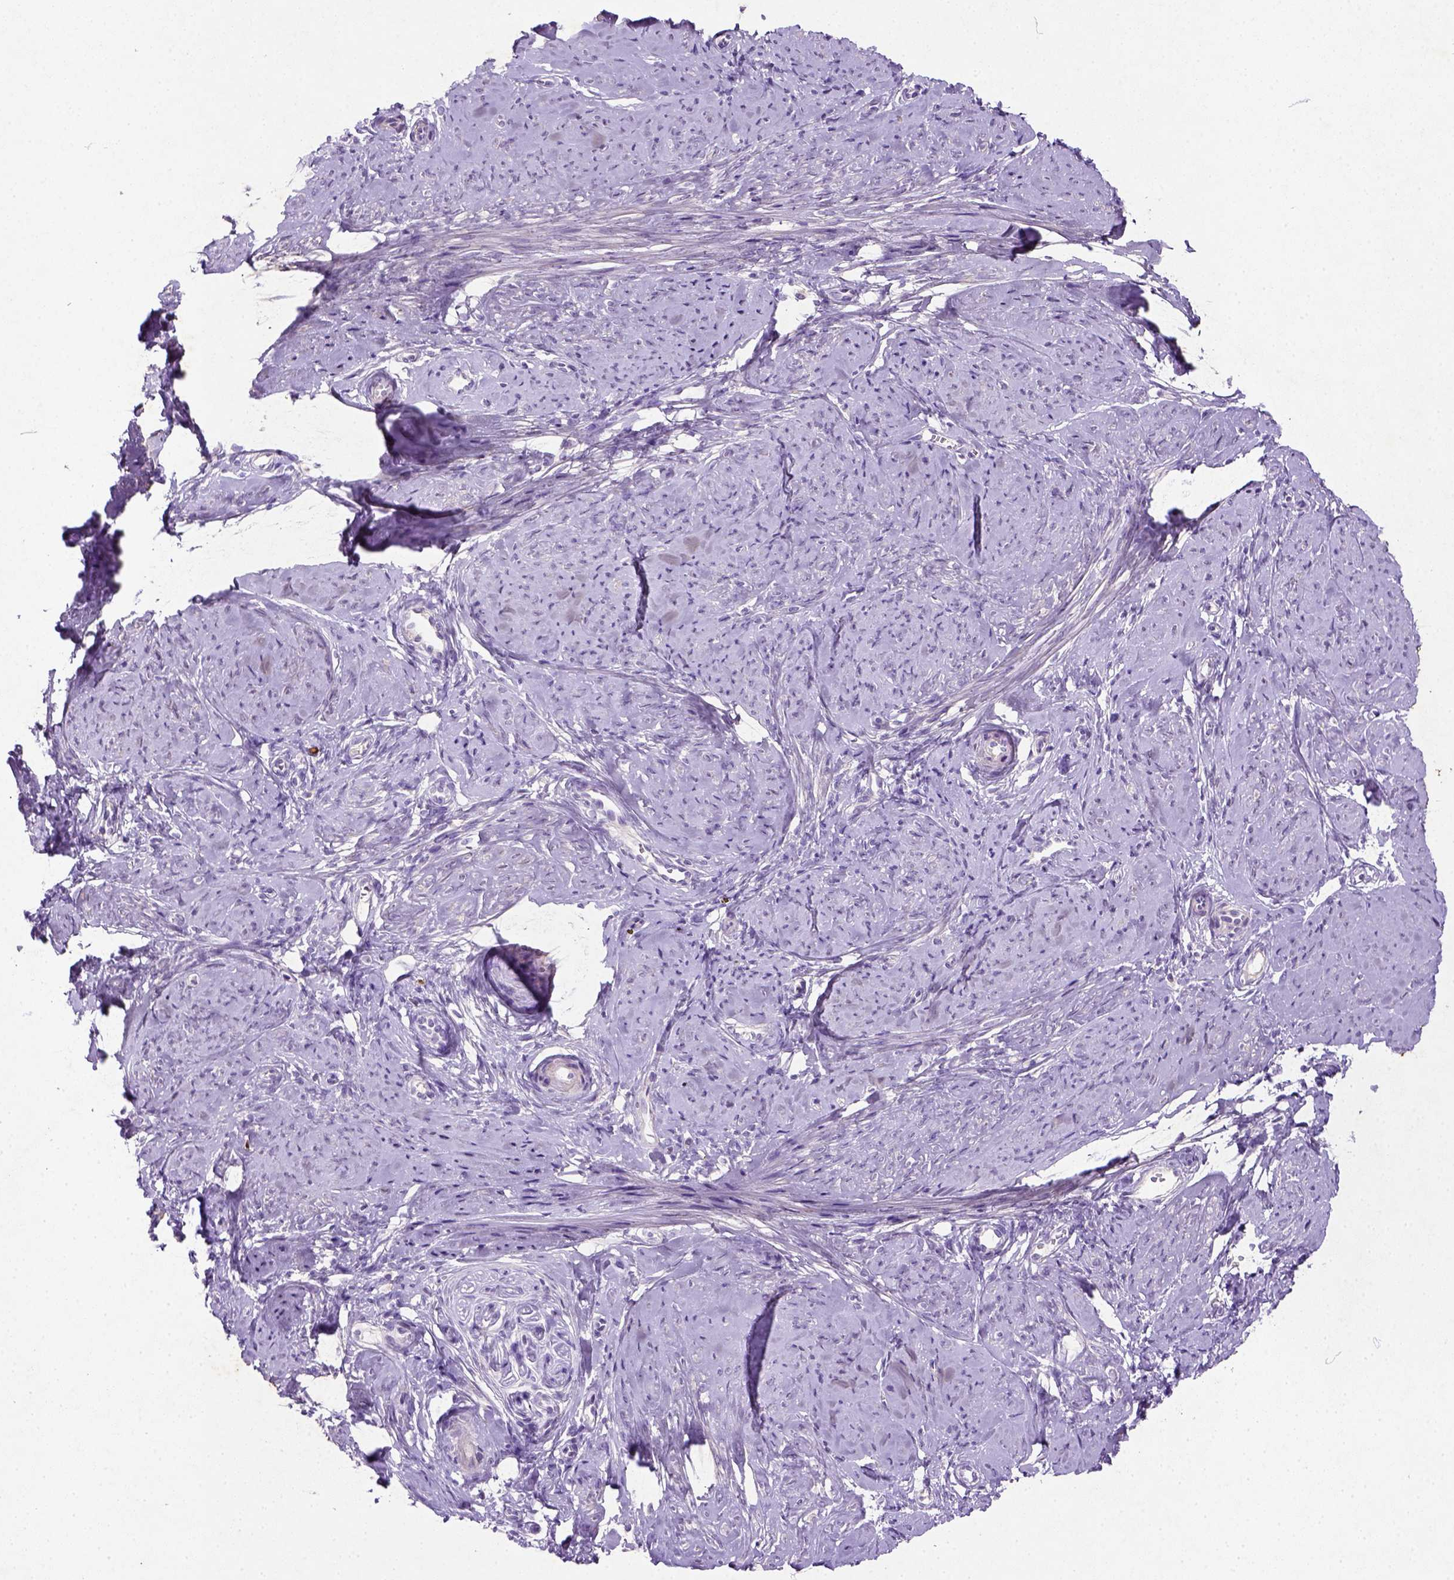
{"staining": {"intensity": "weak", "quantity": "<25%", "location": "cytoplasmic/membranous"}, "tissue": "smooth muscle", "cell_type": "Smooth muscle cells", "image_type": "normal", "snomed": [{"axis": "morphology", "description": "Normal tissue, NOS"}, {"axis": "topography", "description": "Smooth muscle"}], "caption": "Immunohistochemistry (IHC) of benign smooth muscle reveals no positivity in smooth muscle cells.", "gene": "NUDT2", "patient": {"sex": "female", "age": 48}}